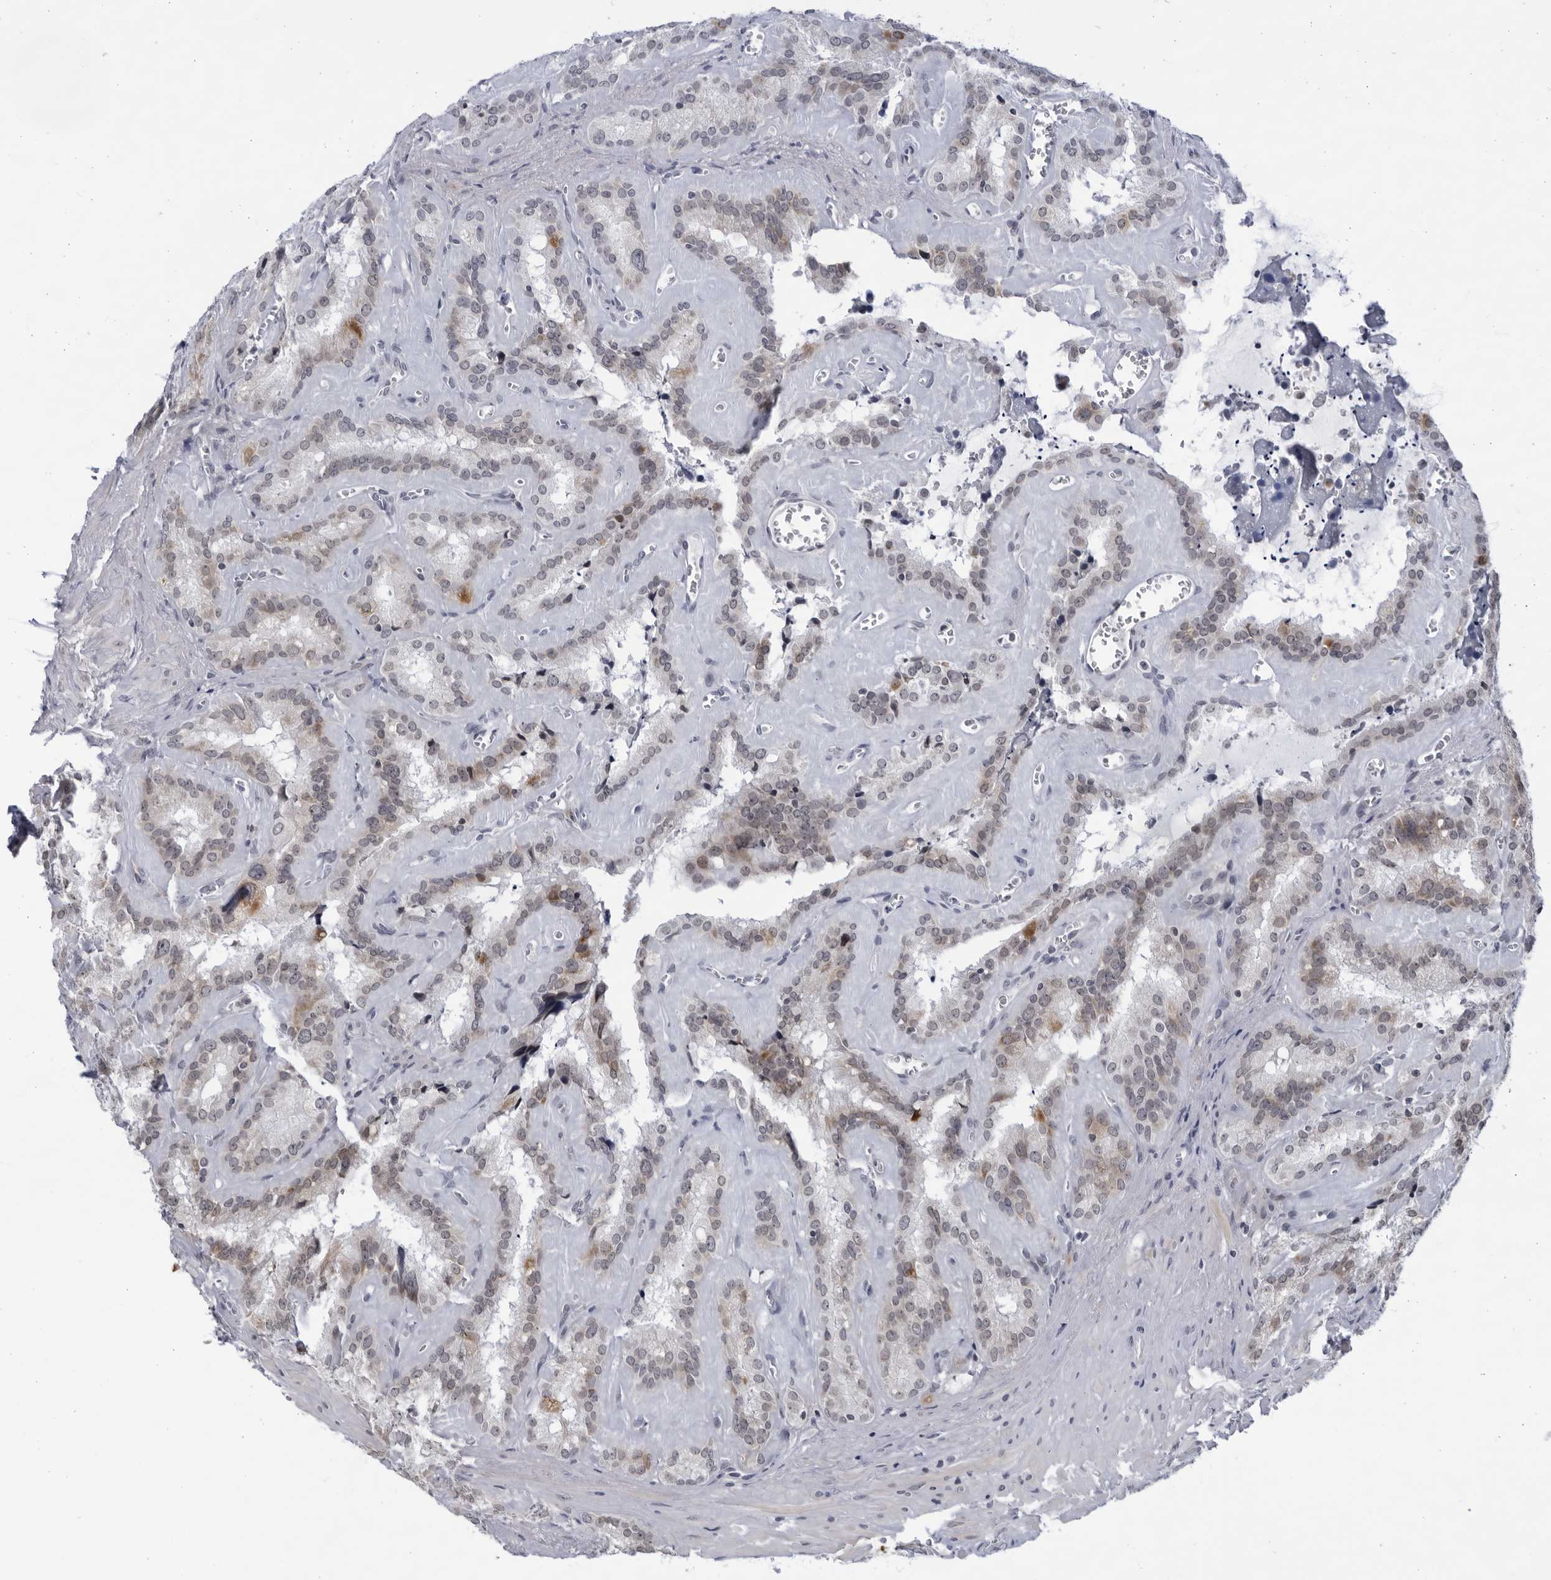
{"staining": {"intensity": "moderate", "quantity": ">75%", "location": "cytoplasmic/membranous"}, "tissue": "seminal vesicle", "cell_type": "Glandular cells", "image_type": "normal", "snomed": [{"axis": "morphology", "description": "Normal tissue, NOS"}, {"axis": "topography", "description": "Prostate"}, {"axis": "topography", "description": "Seminal veicle"}], "caption": "High-power microscopy captured an immunohistochemistry (IHC) micrograph of unremarkable seminal vesicle, revealing moderate cytoplasmic/membranous expression in approximately >75% of glandular cells. The protein is shown in brown color, while the nuclei are stained blue.", "gene": "SLC25A22", "patient": {"sex": "male", "age": 59}}